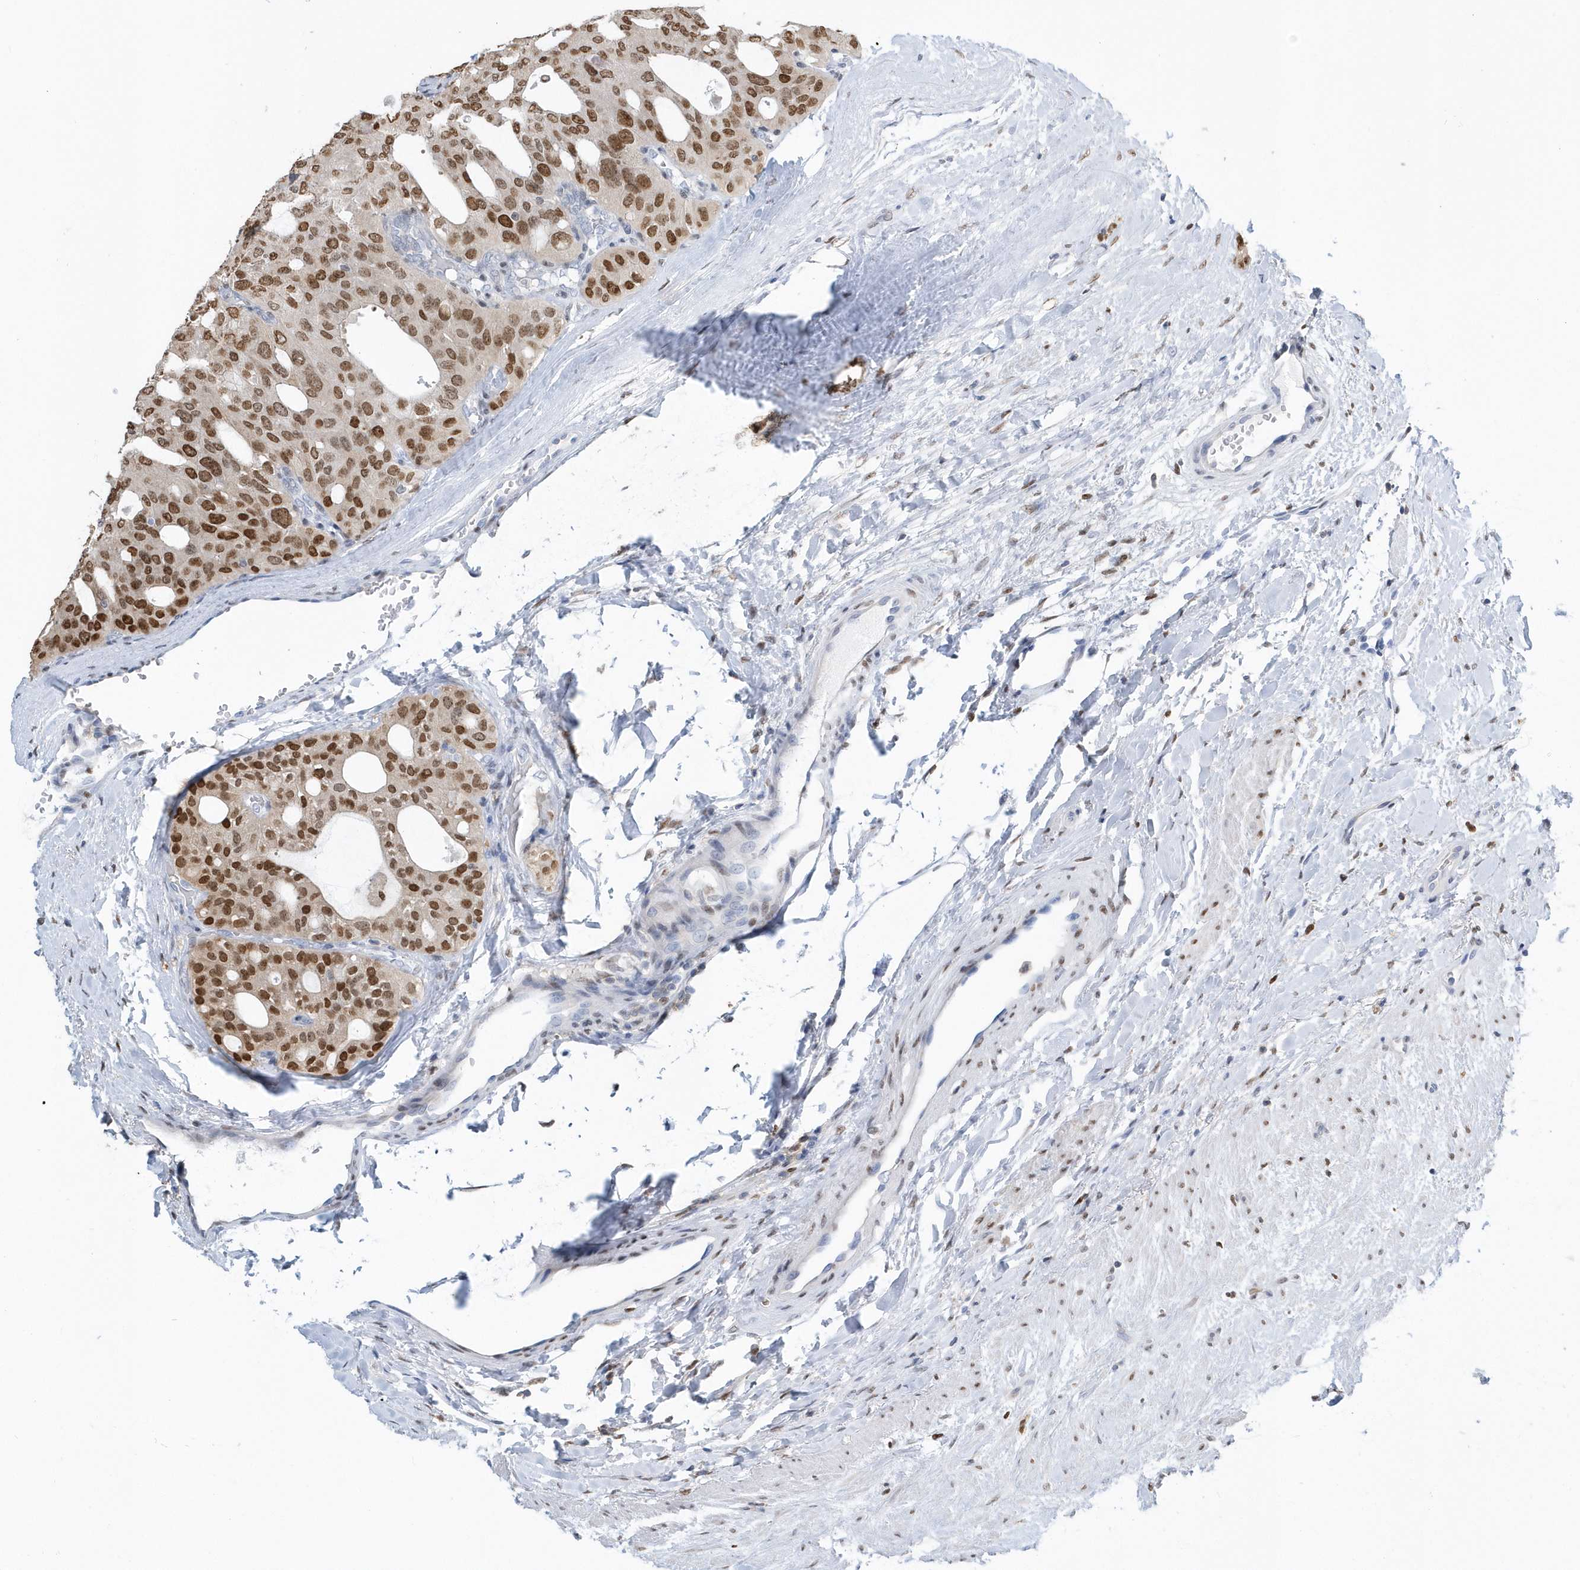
{"staining": {"intensity": "moderate", "quantity": ">75%", "location": "nuclear"}, "tissue": "thyroid cancer", "cell_type": "Tumor cells", "image_type": "cancer", "snomed": [{"axis": "morphology", "description": "Follicular adenoma carcinoma, NOS"}, {"axis": "topography", "description": "Thyroid gland"}], "caption": "High-magnification brightfield microscopy of follicular adenoma carcinoma (thyroid) stained with DAB (brown) and counterstained with hematoxylin (blue). tumor cells exhibit moderate nuclear staining is identified in approximately>75% of cells.", "gene": "MACROH2A2", "patient": {"sex": "male", "age": 75}}